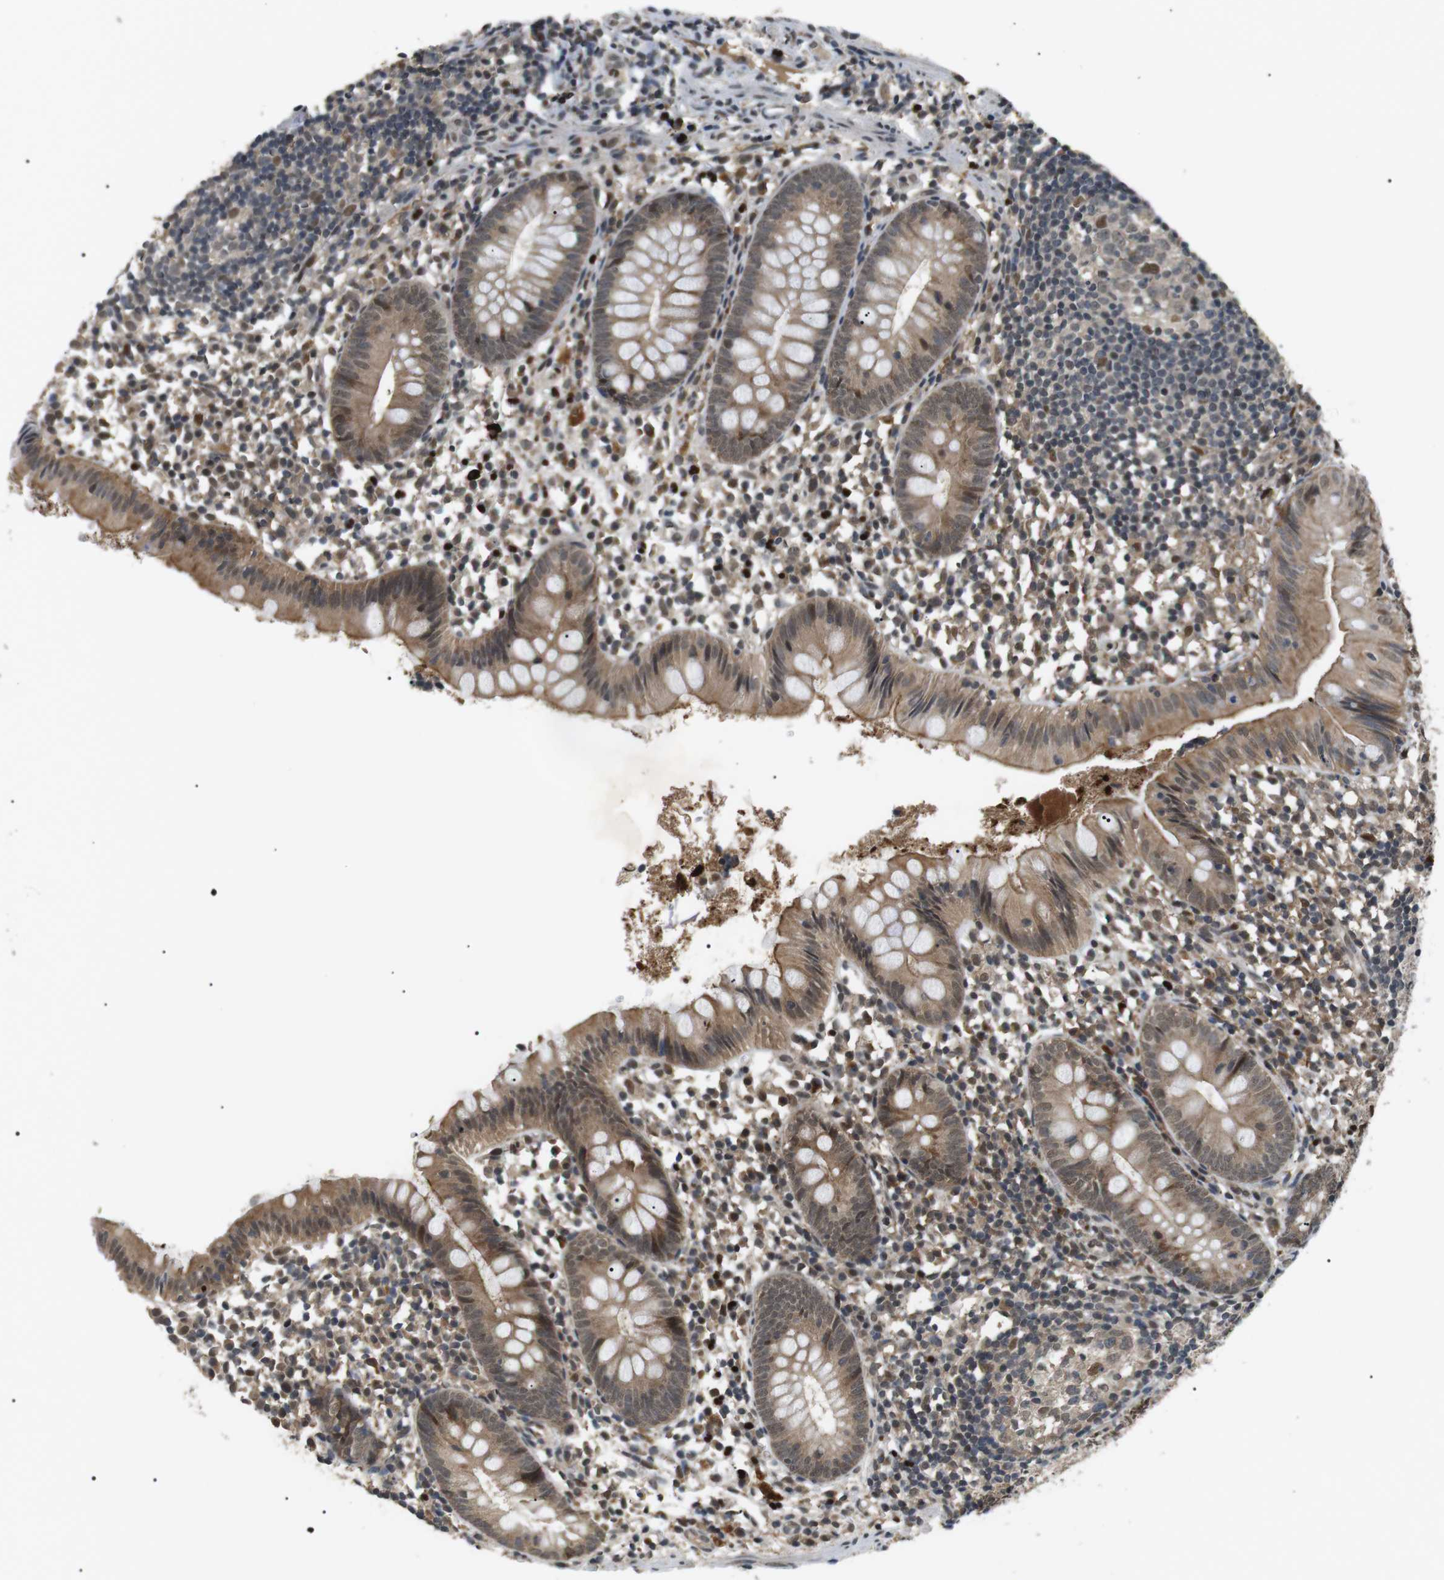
{"staining": {"intensity": "moderate", "quantity": ">75%", "location": "cytoplasmic/membranous,nuclear"}, "tissue": "appendix", "cell_type": "Glandular cells", "image_type": "normal", "snomed": [{"axis": "morphology", "description": "Normal tissue, NOS"}, {"axis": "topography", "description": "Appendix"}], "caption": "Appendix stained with a brown dye shows moderate cytoplasmic/membranous,nuclear positive positivity in approximately >75% of glandular cells.", "gene": "ORAI3", "patient": {"sex": "female", "age": 20}}